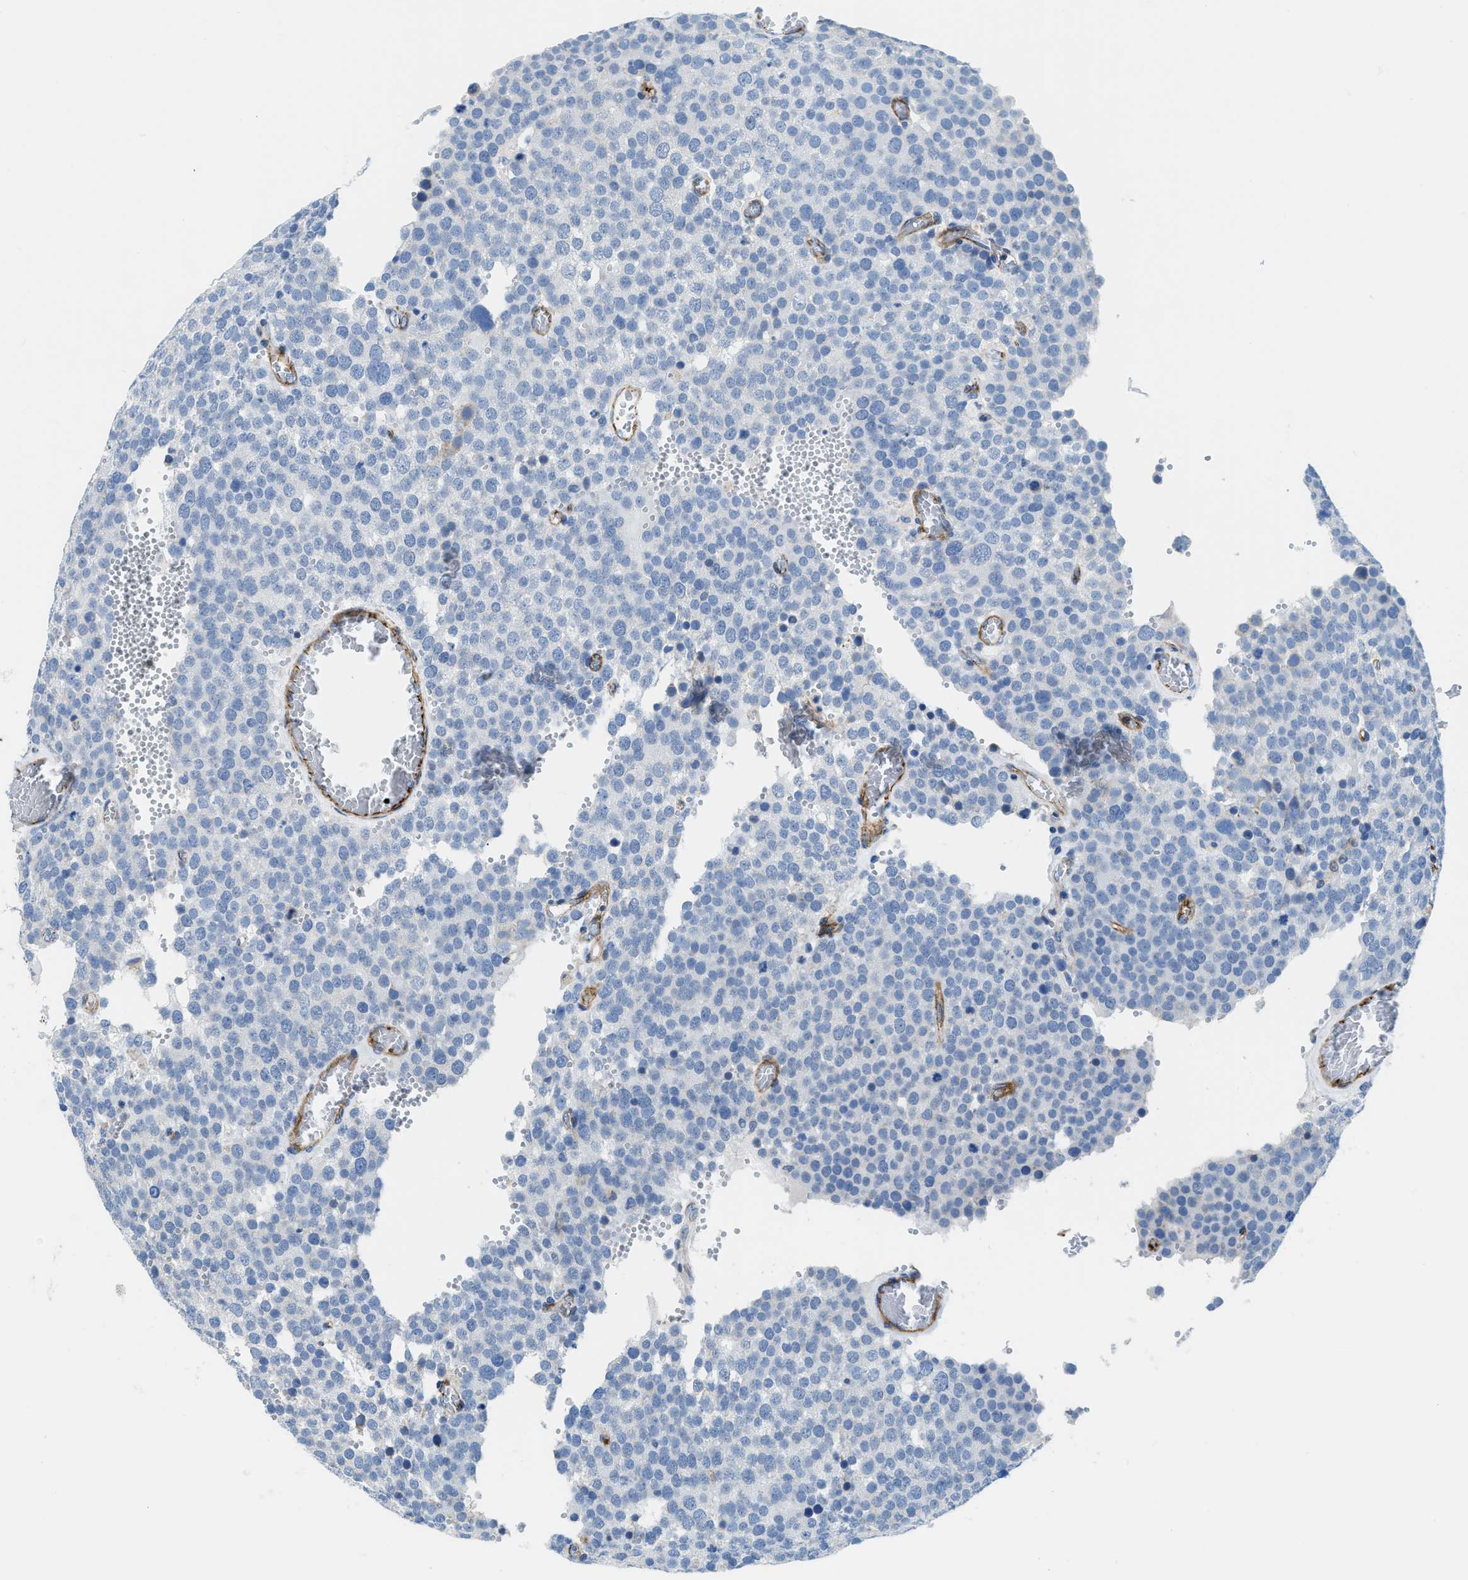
{"staining": {"intensity": "negative", "quantity": "none", "location": "none"}, "tissue": "testis cancer", "cell_type": "Tumor cells", "image_type": "cancer", "snomed": [{"axis": "morphology", "description": "Normal tissue, NOS"}, {"axis": "morphology", "description": "Seminoma, NOS"}, {"axis": "topography", "description": "Testis"}], "caption": "DAB immunohistochemical staining of testis cancer displays no significant staining in tumor cells.", "gene": "CUTA", "patient": {"sex": "male", "age": 71}}